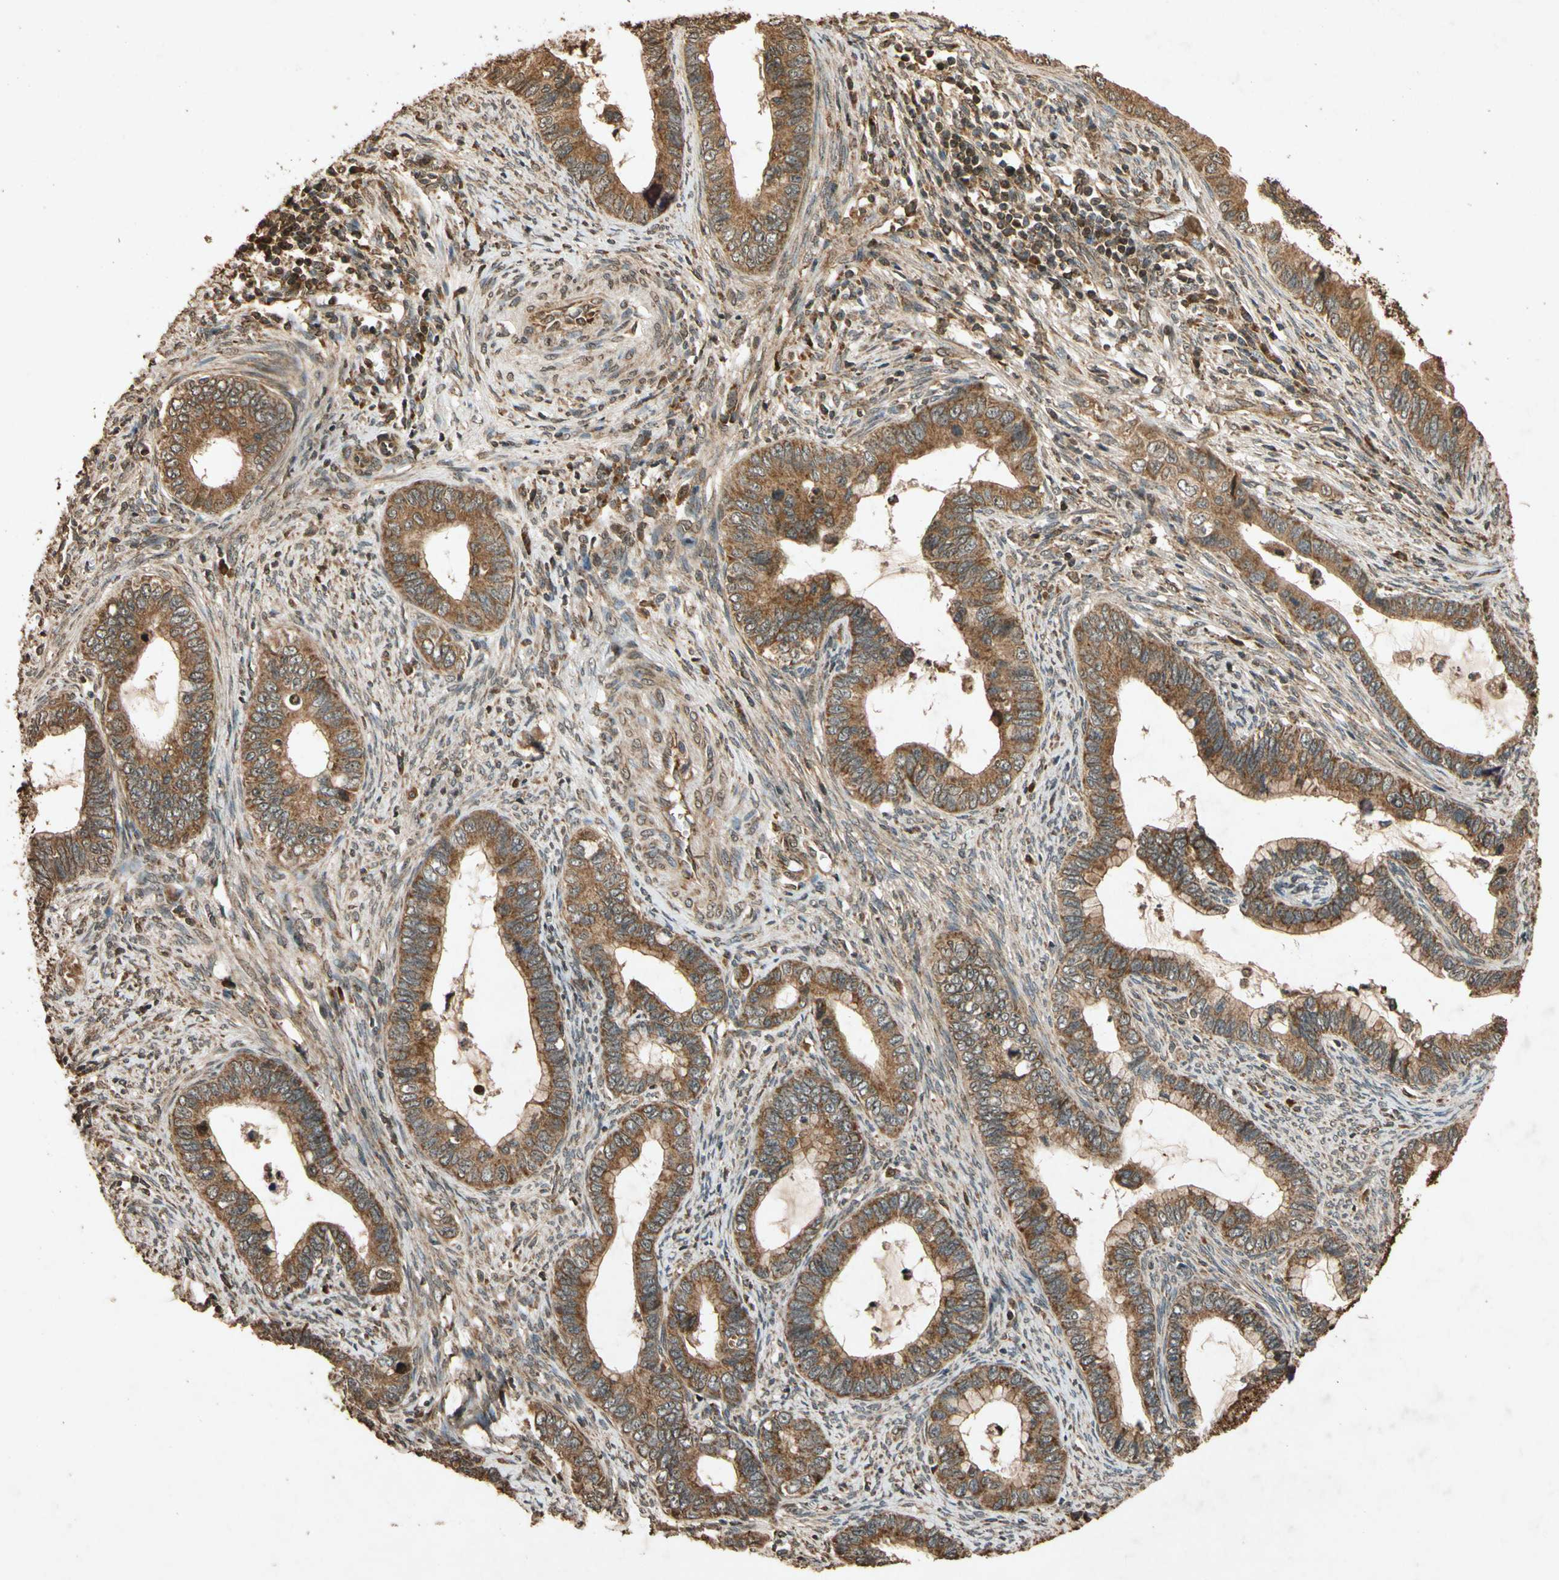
{"staining": {"intensity": "moderate", "quantity": ">75%", "location": "cytoplasmic/membranous"}, "tissue": "cervical cancer", "cell_type": "Tumor cells", "image_type": "cancer", "snomed": [{"axis": "morphology", "description": "Adenocarcinoma, NOS"}, {"axis": "topography", "description": "Cervix"}], "caption": "Brown immunohistochemical staining in cervical cancer demonstrates moderate cytoplasmic/membranous staining in approximately >75% of tumor cells. (DAB (3,3'-diaminobenzidine) IHC with brightfield microscopy, high magnification).", "gene": "TXN2", "patient": {"sex": "female", "age": 44}}